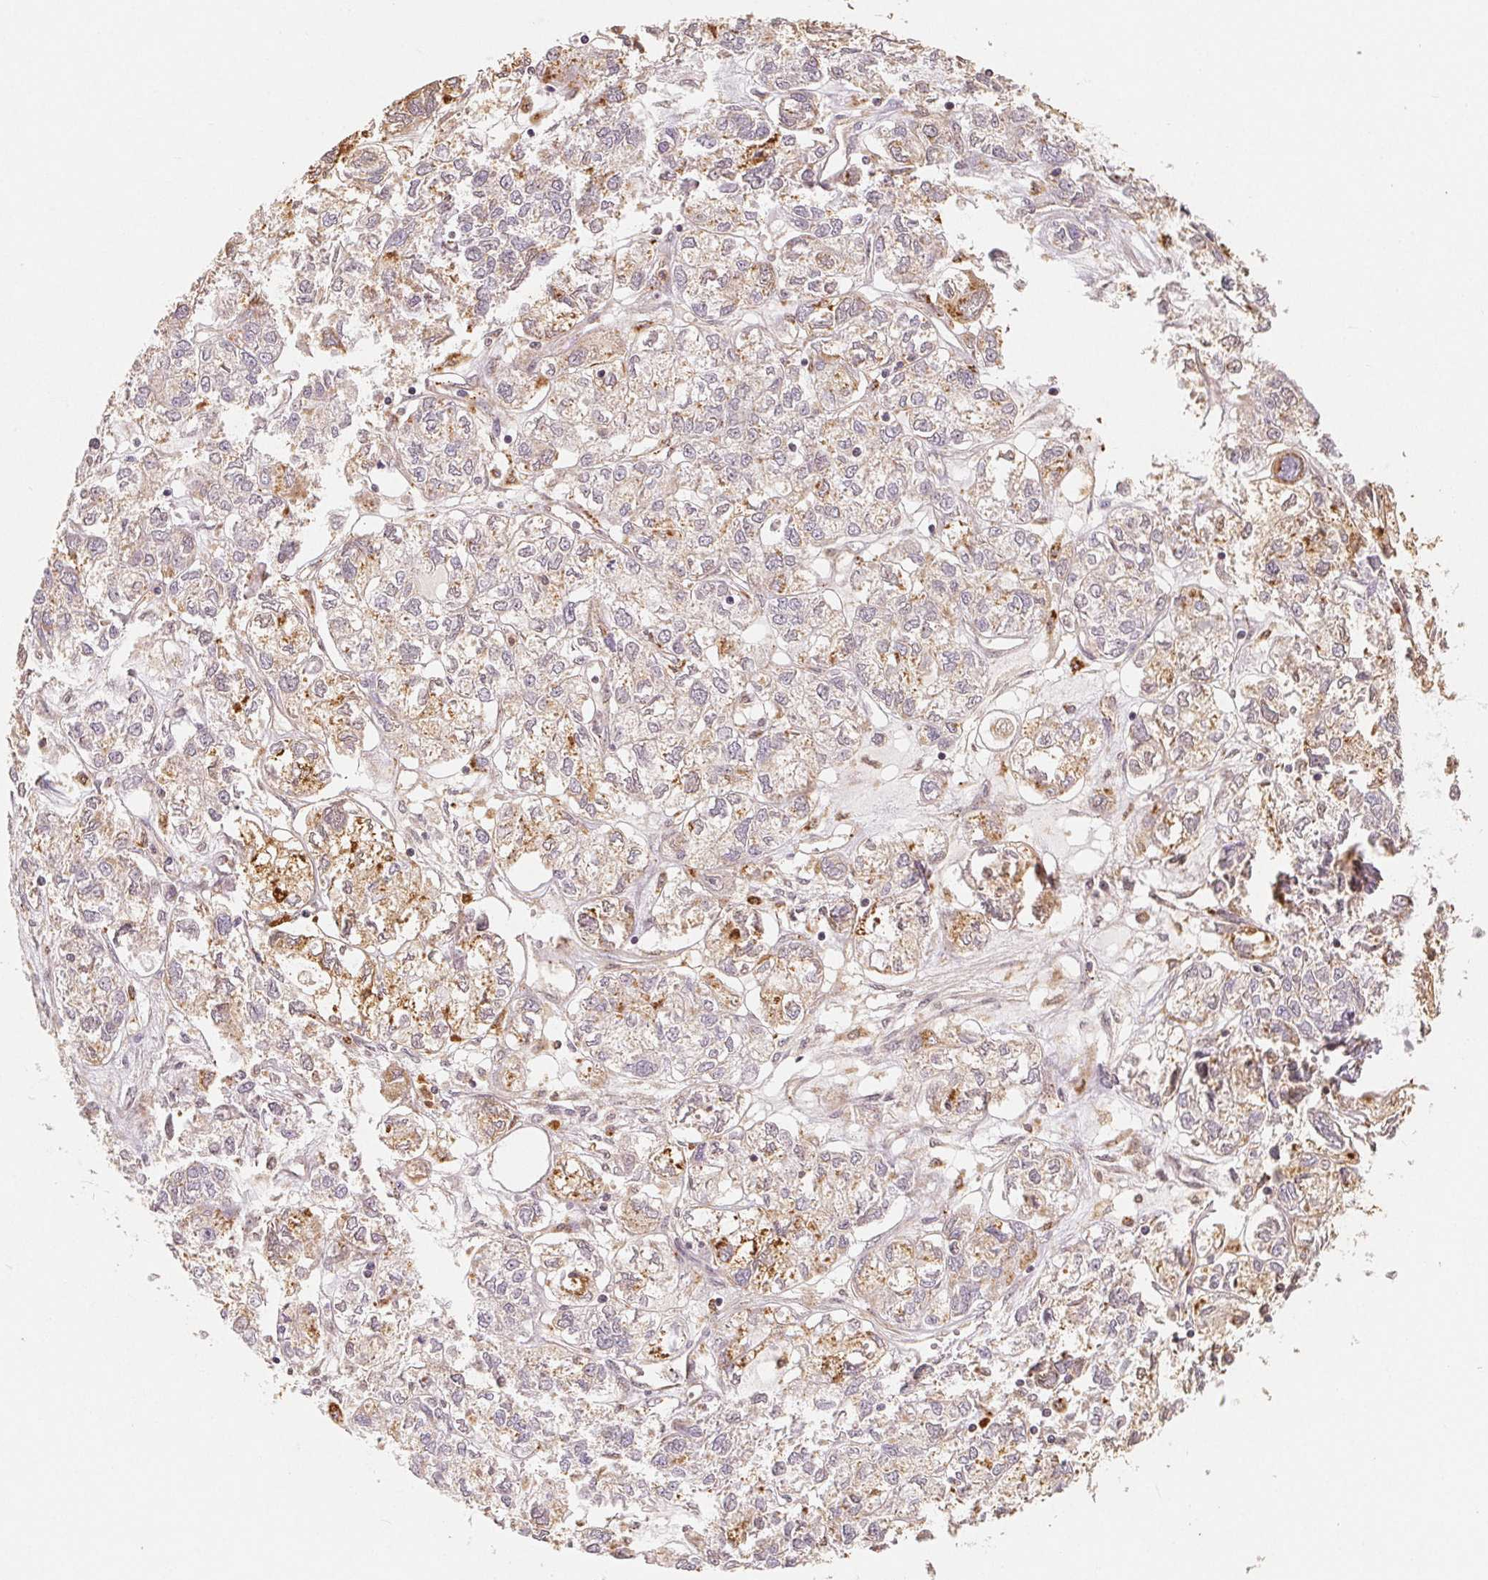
{"staining": {"intensity": "moderate", "quantity": "<25%", "location": "cytoplasmic/membranous"}, "tissue": "ovarian cancer", "cell_type": "Tumor cells", "image_type": "cancer", "snomed": [{"axis": "morphology", "description": "Carcinoma, endometroid"}, {"axis": "topography", "description": "Ovary"}], "caption": "About <25% of tumor cells in human ovarian cancer (endometroid carcinoma) show moderate cytoplasmic/membranous protein staining as visualized by brown immunohistochemical staining.", "gene": "GUSB", "patient": {"sex": "female", "age": 64}}